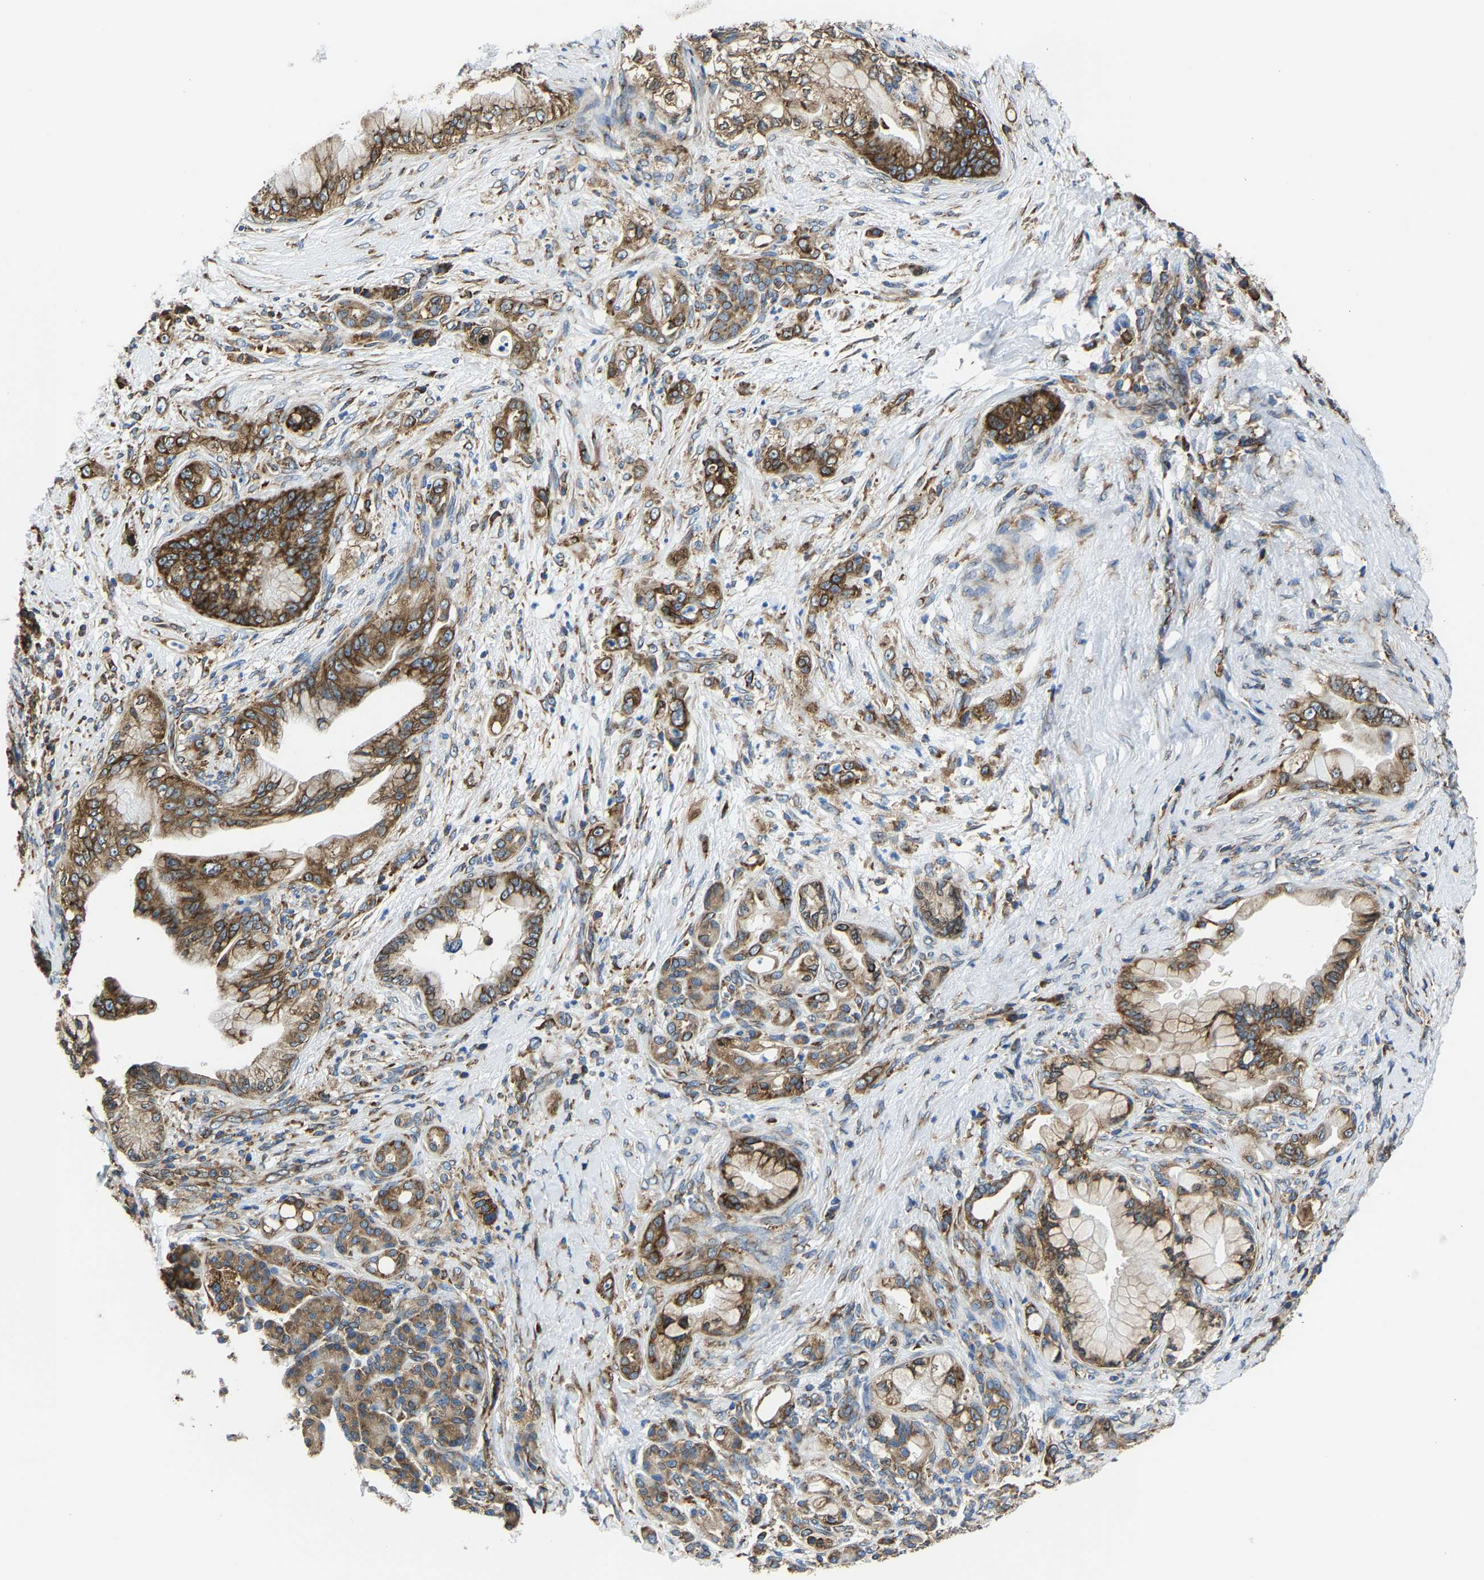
{"staining": {"intensity": "strong", "quantity": ">75%", "location": "cytoplasmic/membranous"}, "tissue": "pancreatic cancer", "cell_type": "Tumor cells", "image_type": "cancer", "snomed": [{"axis": "morphology", "description": "Adenocarcinoma, NOS"}, {"axis": "topography", "description": "Pancreas"}], "caption": "A photomicrograph showing strong cytoplasmic/membranous staining in approximately >75% of tumor cells in adenocarcinoma (pancreatic), as visualized by brown immunohistochemical staining.", "gene": "G3BP2", "patient": {"sex": "male", "age": 59}}